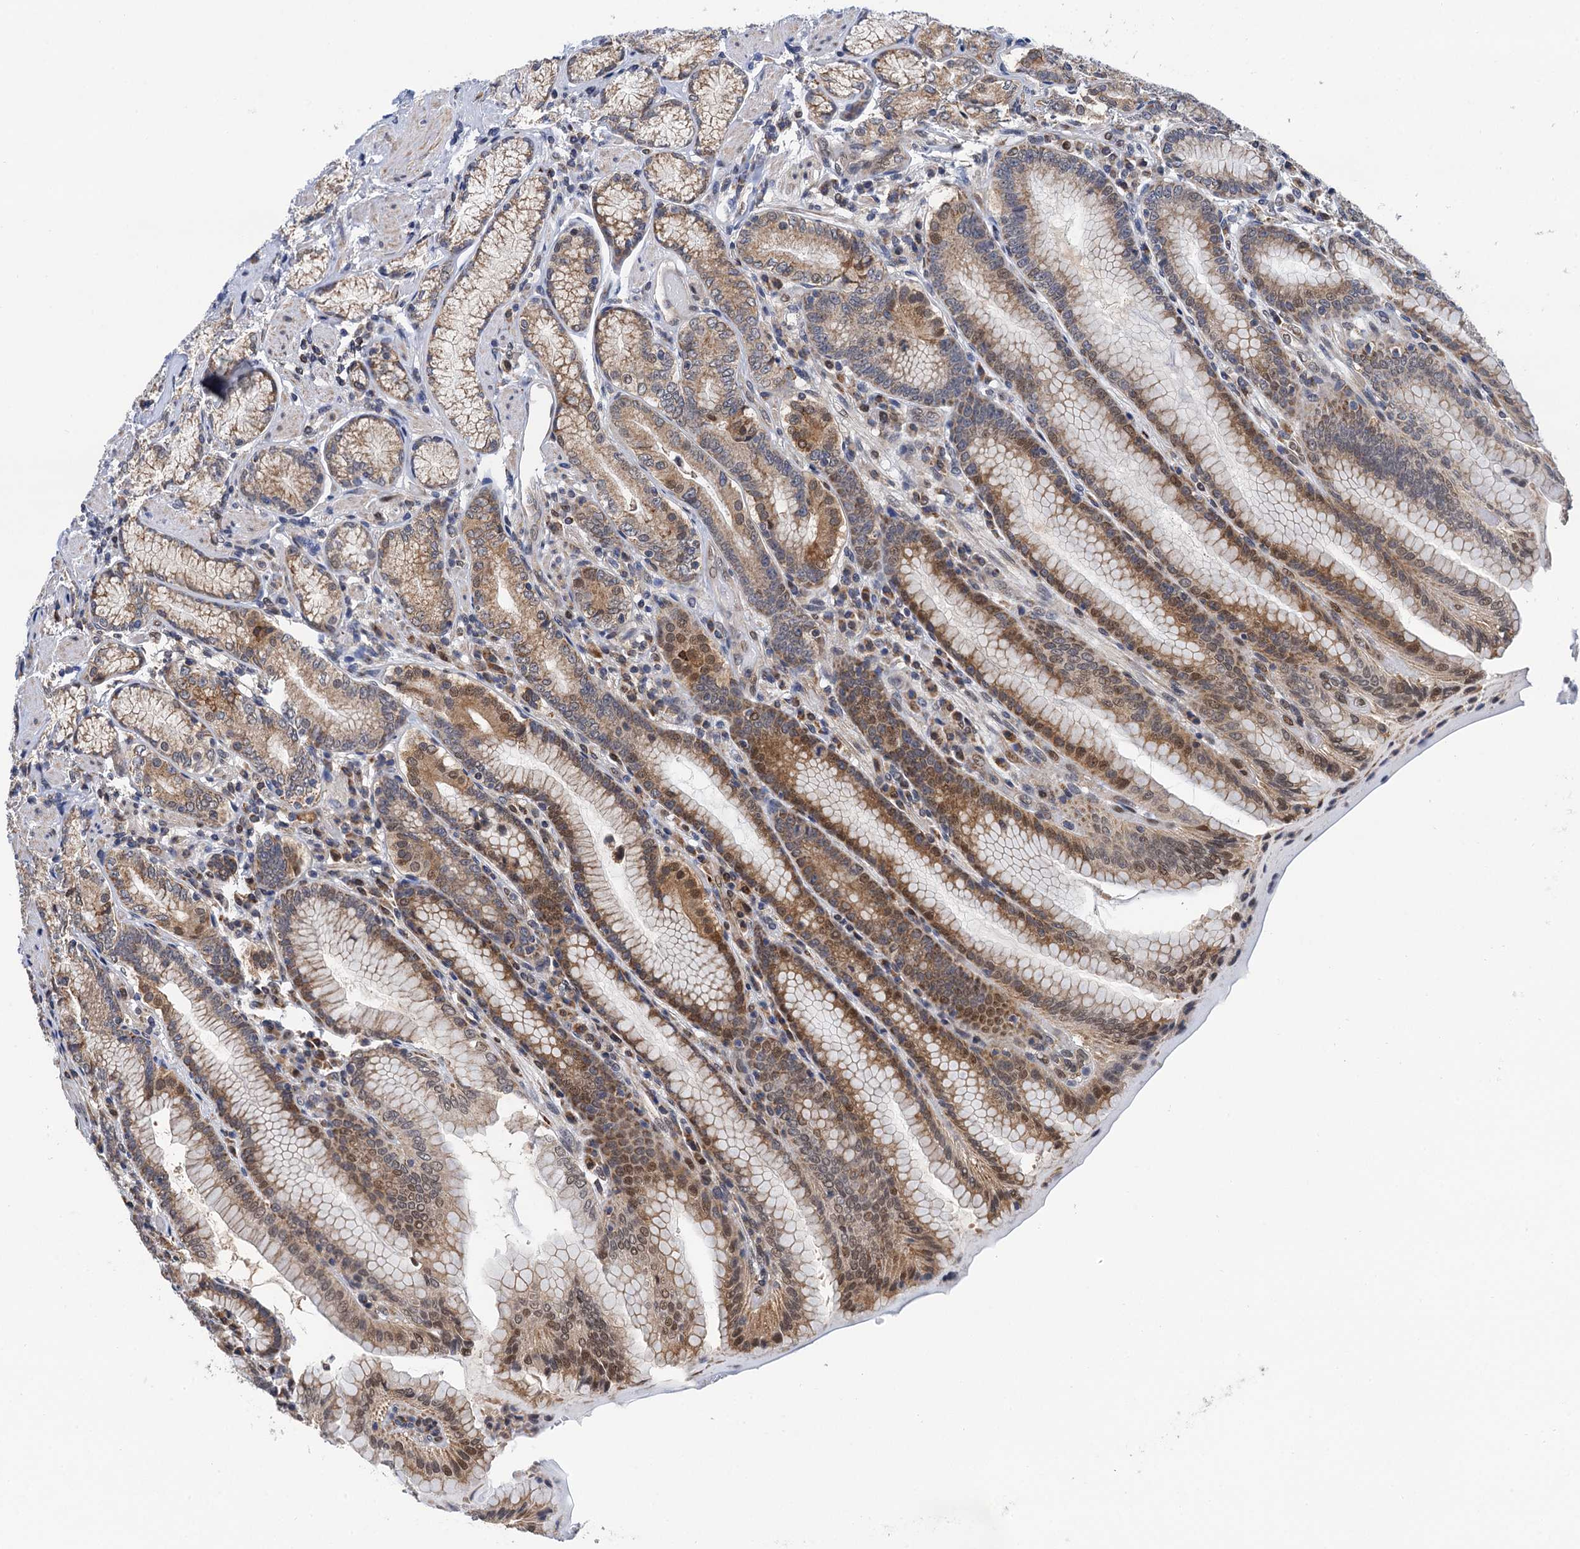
{"staining": {"intensity": "moderate", "quantity": ">75%", "location": "cytoplasmic/membranous,nuclear"}, "tissue": "stomach", "cell_type": "Glandular cells", "image_type": "normal", "snomed": [{"axis": "morphology", "description": "Normal tissue, NOS"}, {"axis": "topography", "description": "Stomach, upper"}, {"axis": "topography", "description": "Stomach, lower"}], "caption": "Glandular cells reveal moderate cytoplasmic/membranous,nuclear staining in about >75% of cells in unremarkable stomach.", "gene": "CMPK2", "patient": {"sex": "female", "age": 76}}